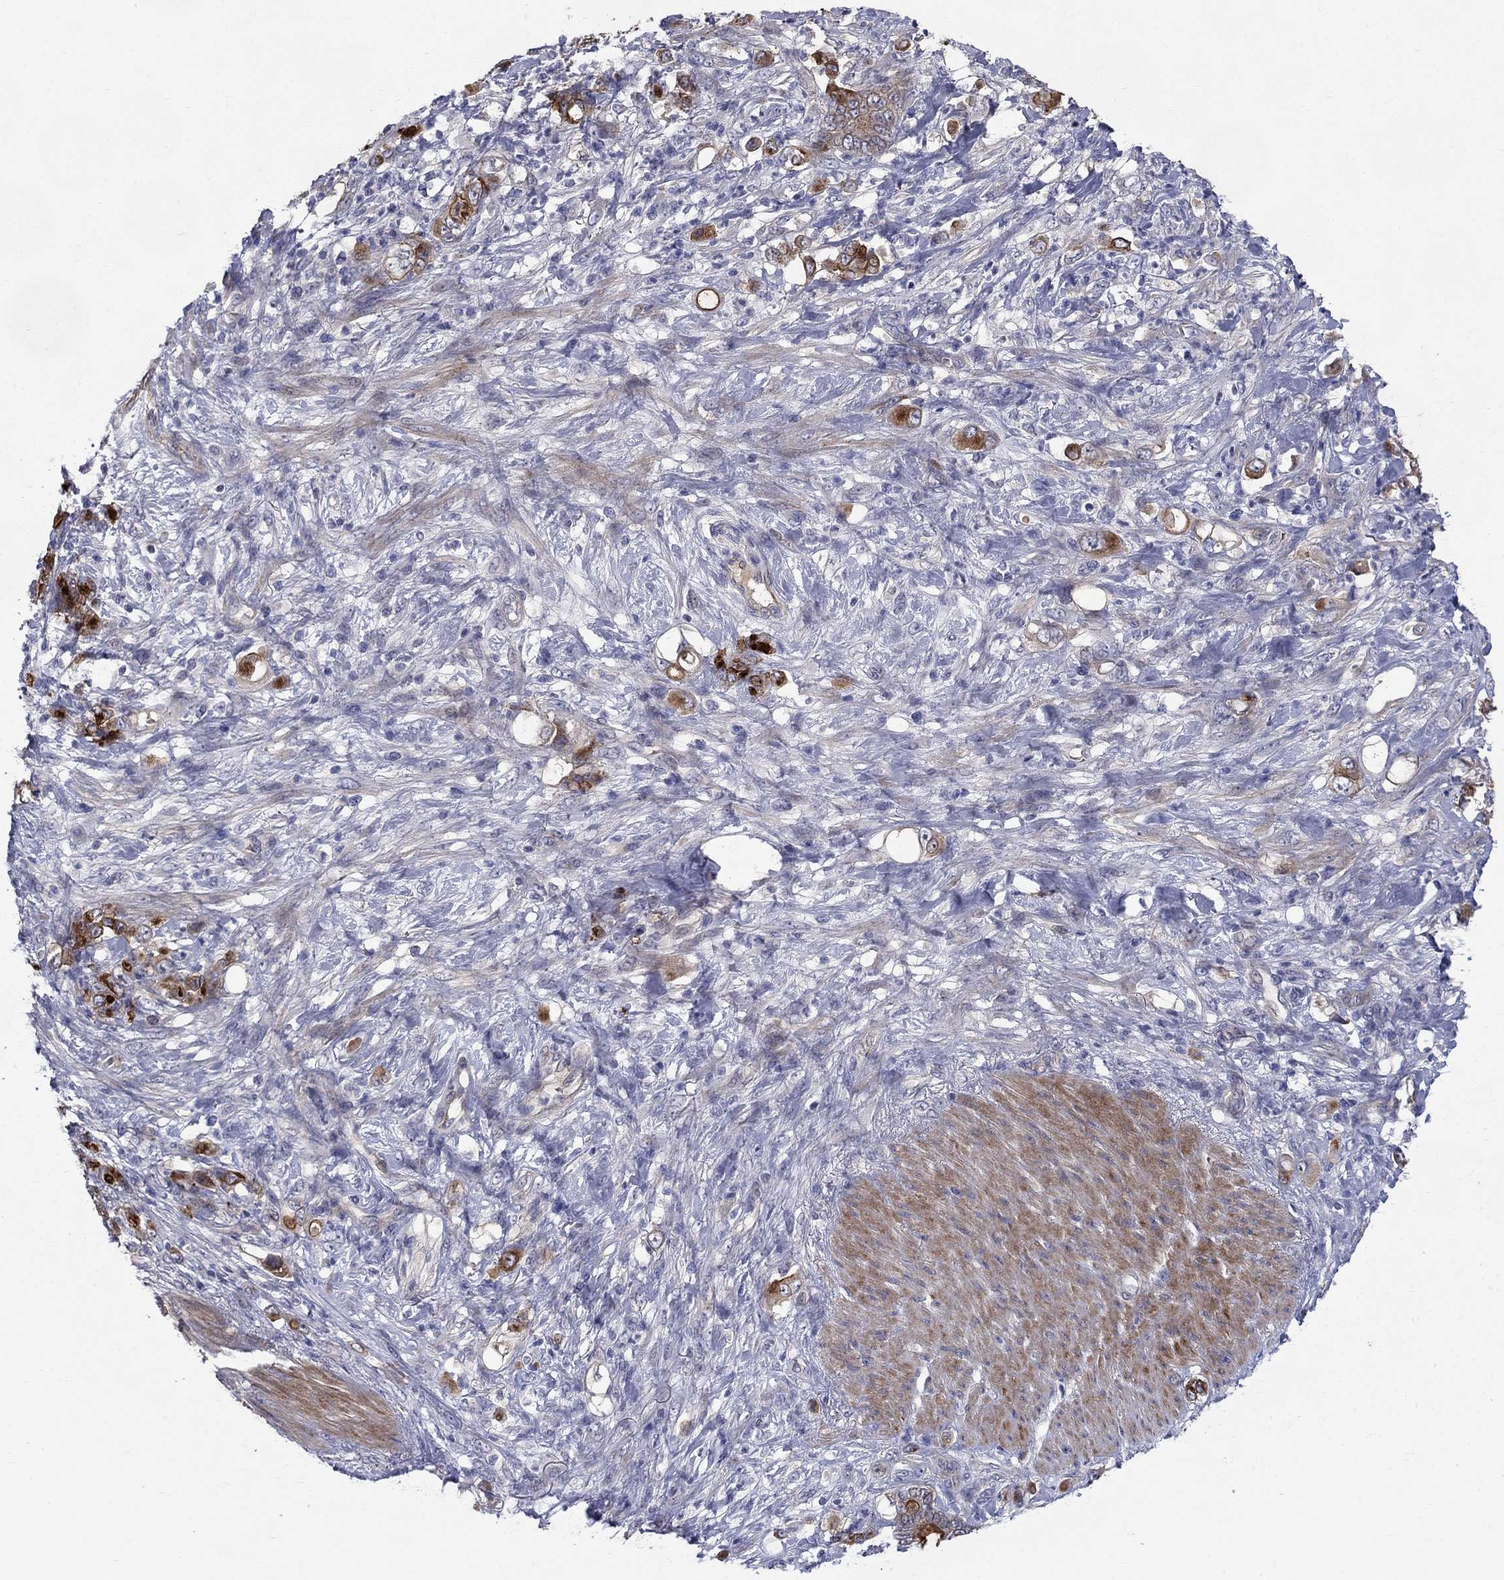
{"staining": {"intensity": "strong", "quantity": "25%-75%", "location": "cytoplasmic/membranous"}, "tissue": "stomach cancer", "cell_type": "Tumor cells", "image_type": "cancer", "snomed": [{"axis": "morphology", "description": "Adenocarcinoma, NOS"}, {"axis": "topography", "description": "Stomach"}], "caption": "Immunohistochemical staining of human adenocarcinoma (stomach) demonstrates strong cytoplasmic/membranous protein staining in approximately 25%-75% of tumor cells.", "gene": "SLC1A1", "patient": {"sex": "female", "age": 79}}